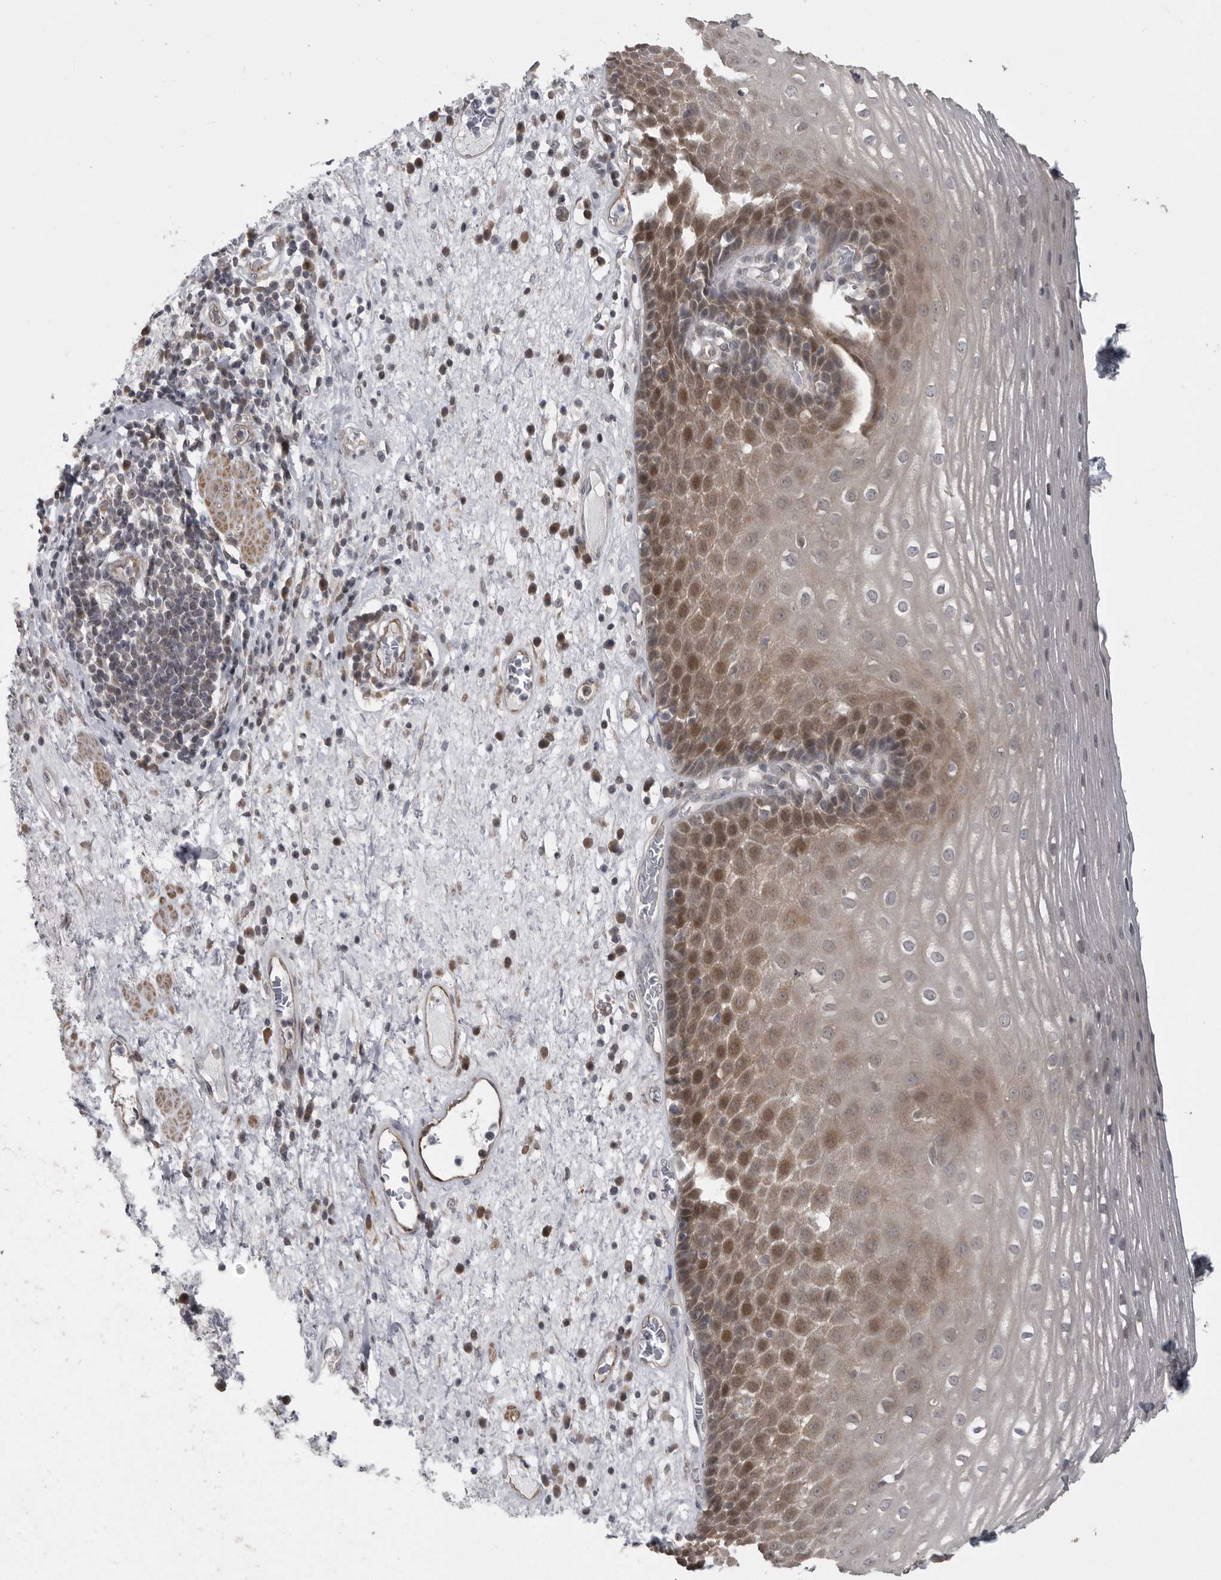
{"staining": {"intensity": "moderate", "quantity": "25%-75%", "location": "cytoplasmic/membranous,nuclear"}, "tissue": "esophagus", "cell_type": "Squamous epithelial cells", "image_type": "normal", "snomed": [{"axis": "morphology", "description": "Normal tissue, NOS"}, {"axis": "morphology", "description": "Adenocarcinoma, NOS"}, {"axis": "topography", "description": "Esophagus"}], "caption": "Brown immunohistochemical staining in normal human esophagus shows moderate cytoplasmic/membranous,nuclear positivity in about 25%-75% of squamous epithelial cells.", "gene": "PPP1R9A", "patient": {"sex": "male", "age": 62}}